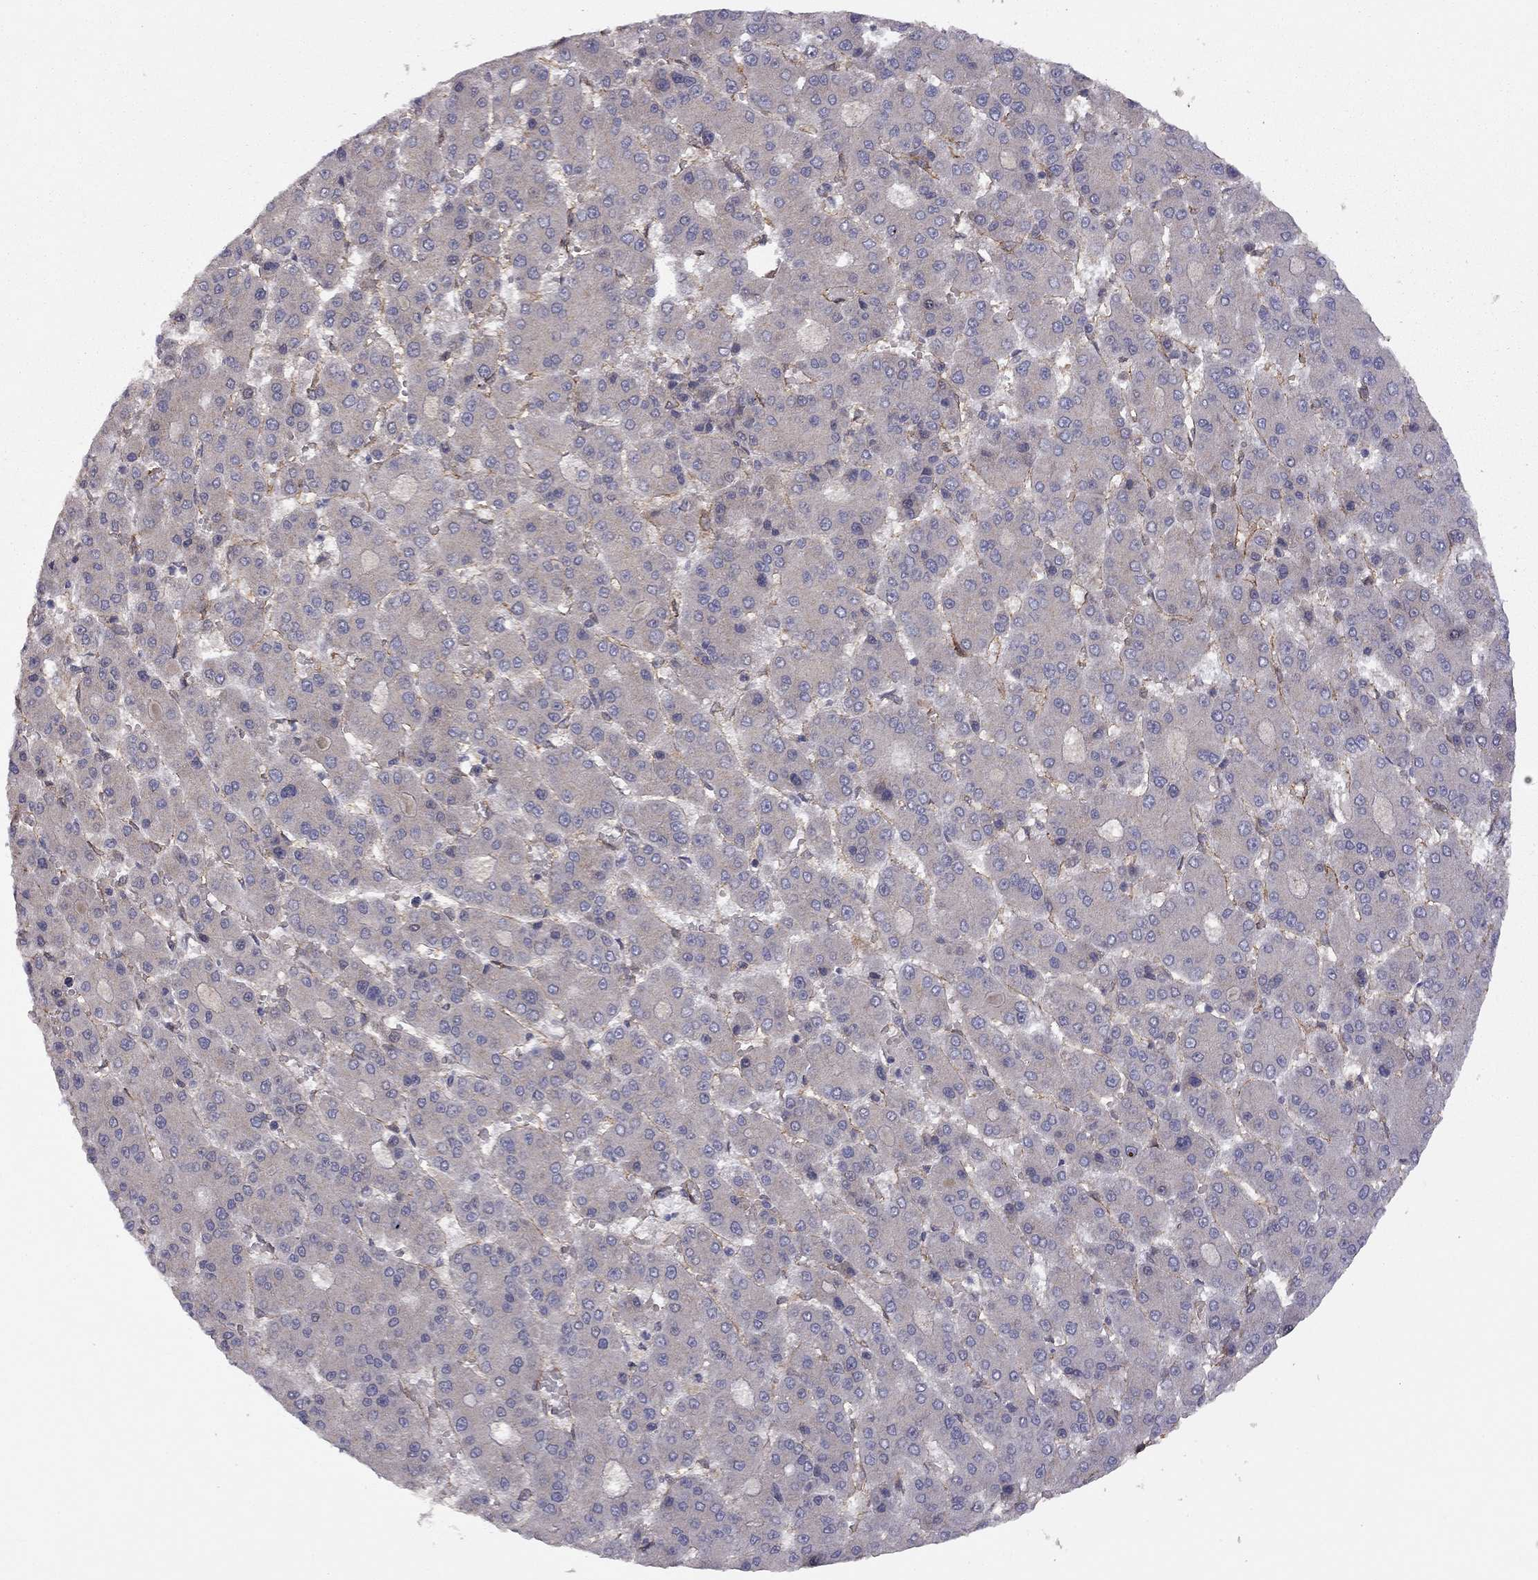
{"staining": {"intensity": "negative", "quantity": "none", "location": "none"}, "tissue": "liver cancer", "cell_type": "Tumor cells", "image_type": "cancer", "snomed": [{"axis": "morphology", "description": "Carcinoma, Hepatocellular, NOS"}, {"axis": "topography", "description": "Liver"}], "caption": "Immunohistochemistry histopathology image of neoplastic tissue: liver cancer (hepatocellular carcinoma) stained with DAB shows no significant protein positivity in tumor cells. Brightfield microscopy of immunohistochemistry stained with DAB (brown) and hematoxylin (blue), captured at high magnification.", "gene": "EXOC3L2", "patient": {"sex": "male", "age": 70}}